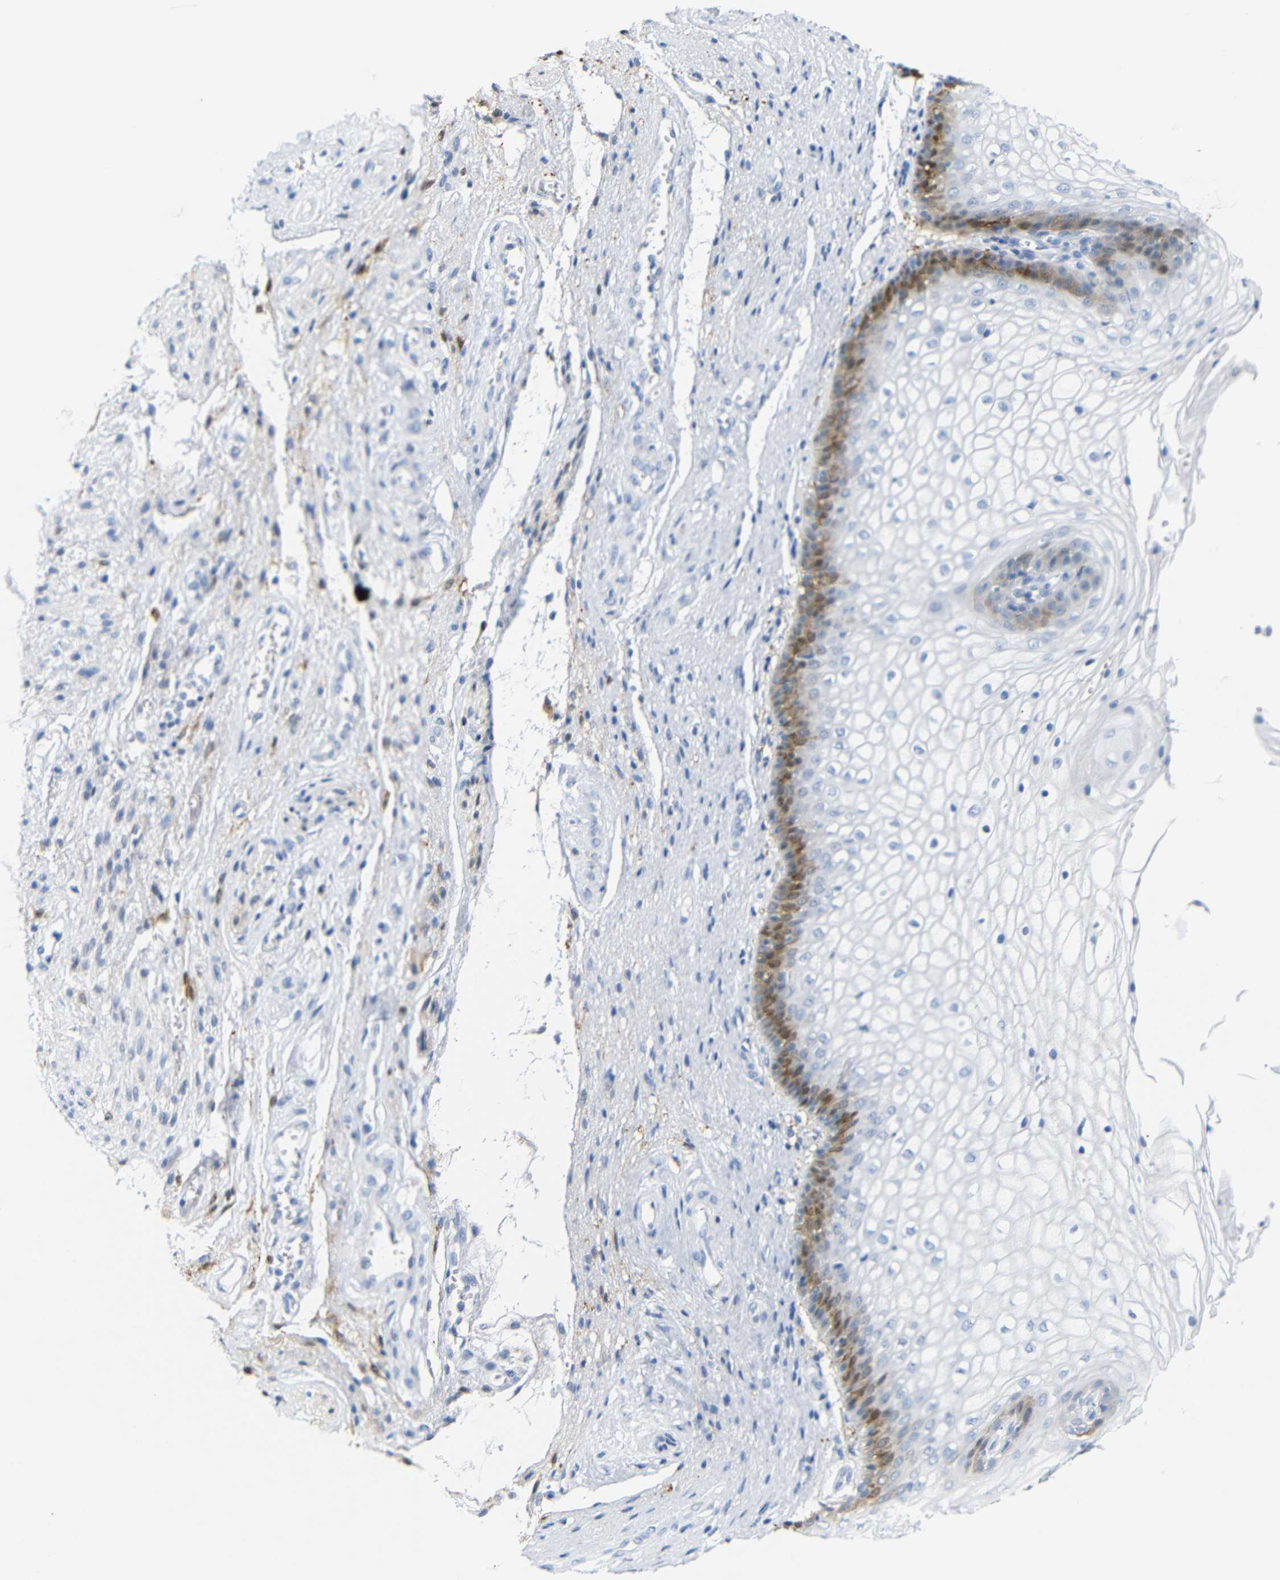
{"staining": {"intensity": "moderate", "quantity": "<25%", "location": "cytoplasmic/membranous,nuclear"}, "tissue": "vagina", "cell_type": "Squamous epithelial cells", "image_type": "normal", "snomed": [{"axis": "morphology", "description": "Normal tissue, NOS"}, {"axis": "topography", "description": "Vagina"}], "caption": "High-magnification brightfield microscopy of benign vagina stained with DAB (brown) and counterstained with hematoxylin (blue). squamous epithelial cells exhibit moderate cytoplasmic/membranous,nuclear expression is identified in about<25% of cells.", "gene": "MT1A", "patient": {"sex": "female", "age": 34}}